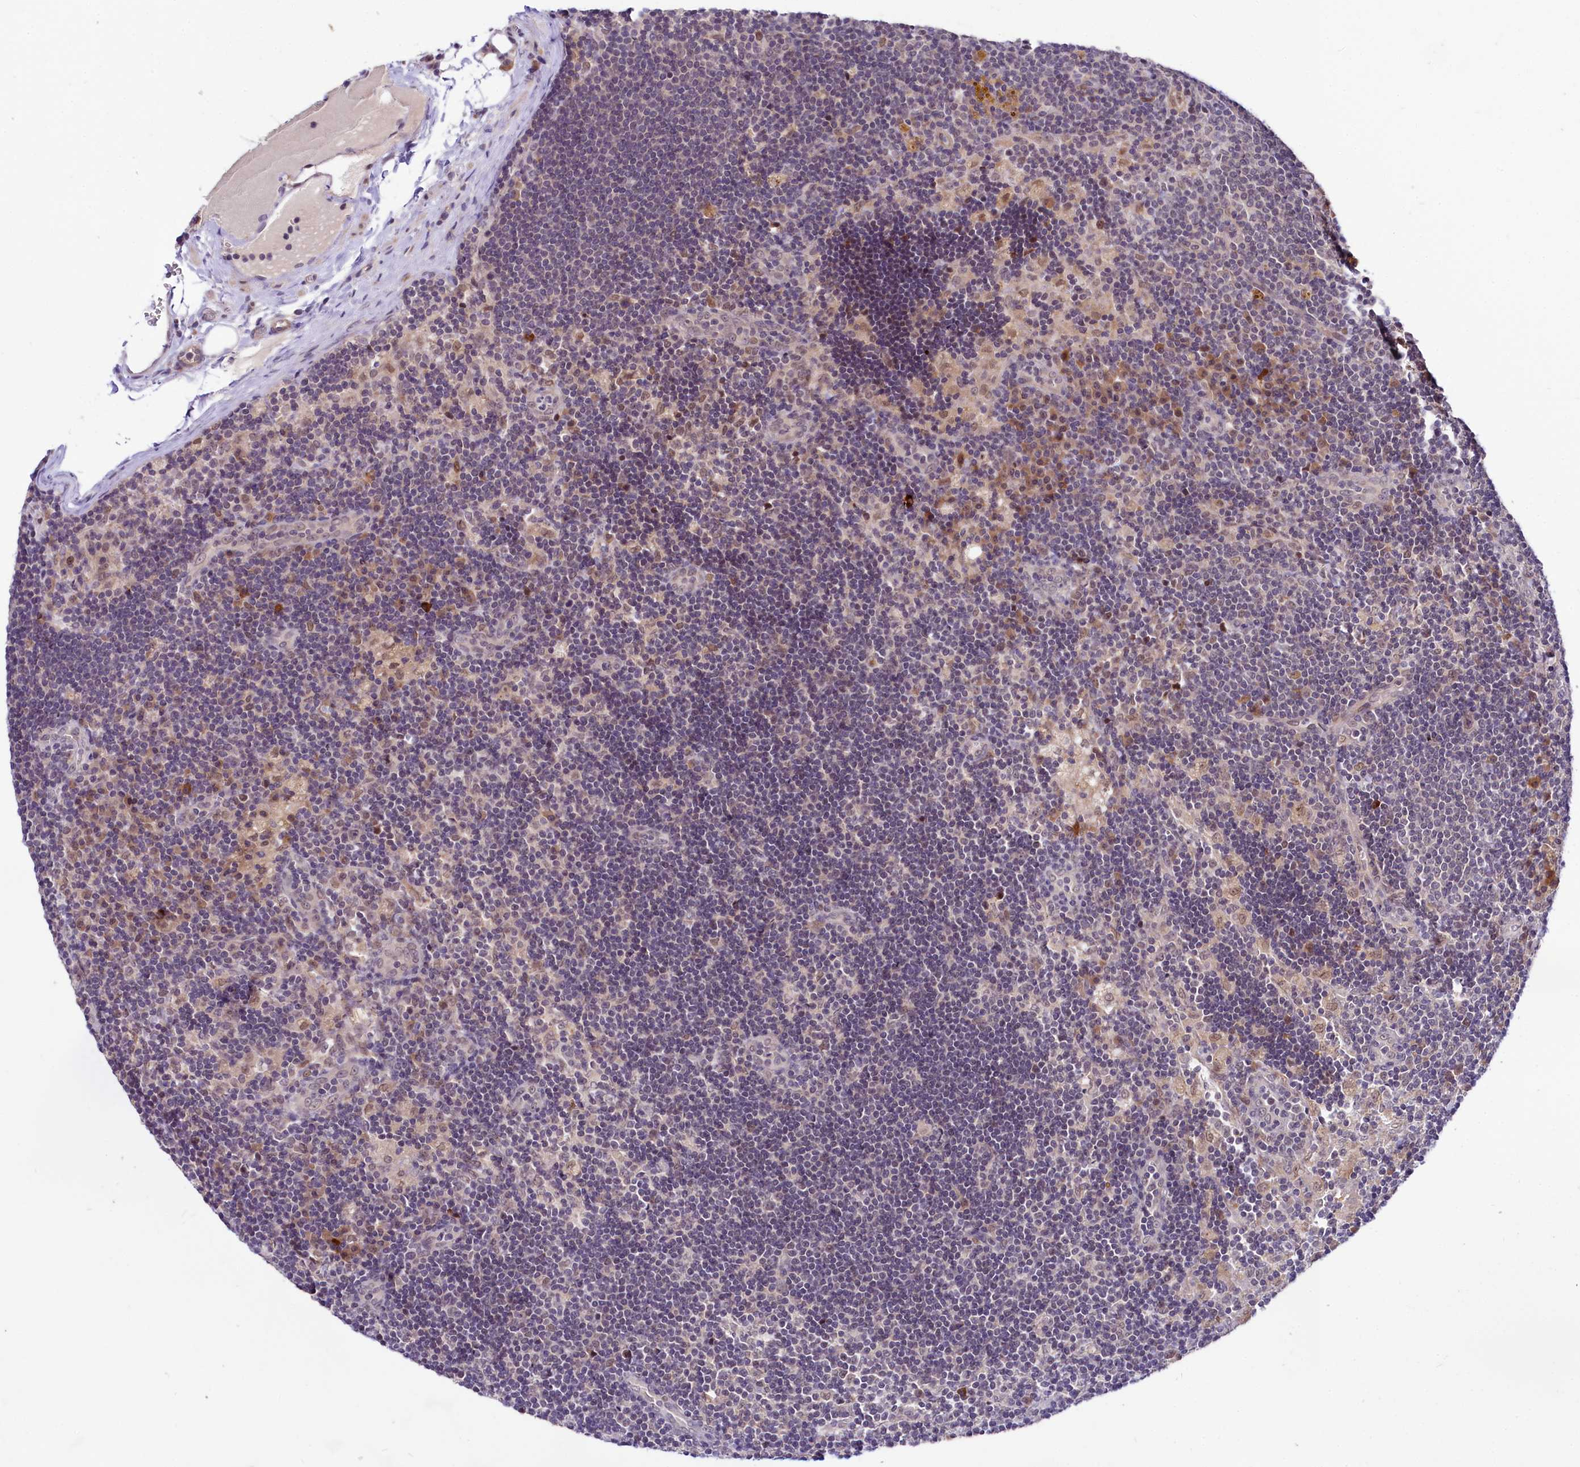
{"staining": {"intensity": "weak", "quantity": "25%-75%", "location": "cytoplasmic/membranous,nuclear"}, "tissue": "lymph node", "cell_type": "Germinal center cells", "image_type": "normal", "snomed": [{"axis": "morphology", "description": "Normal tissue, NOS"}, {"axis": "topography", "description": "Lymph node"}], "caption": "A brown stain highlights weak cytoplasmic/membranous,nuclear staining of a protein in germinal center cells of benign lymph node. Using DAB (brown) and hematoxylin (blue) stains, captured at high magnification using brightfield microscopy.", "gene": "UBE3A", "patient": {"sex": "male", "age": 24}}